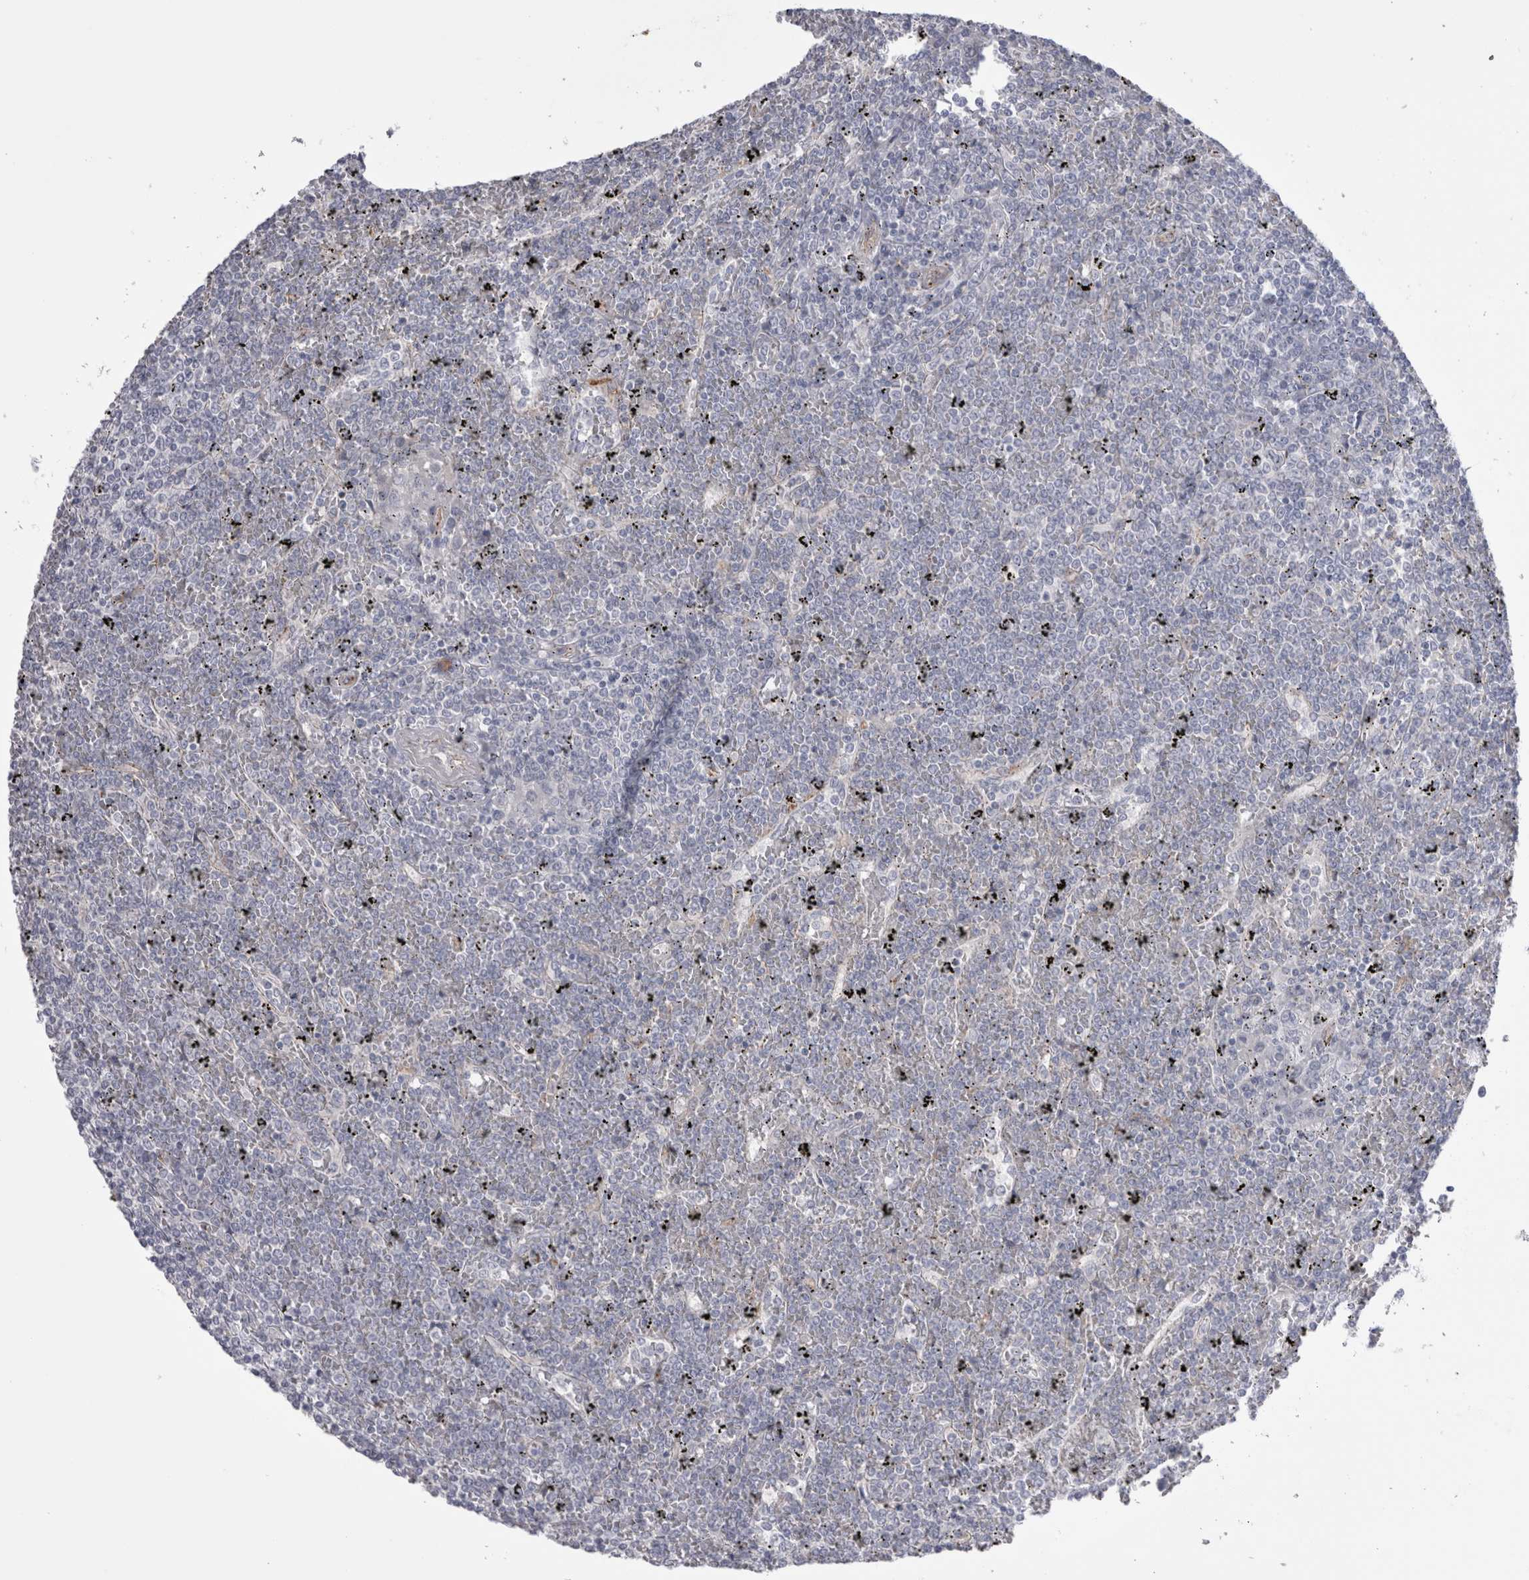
{"staining": {"intensity": "negative", "quantity": "none", "location": "none"}, "tissue": "lymphoma", "cell_type": "Tumor cells", "image_type": "cancer", "snomed": [{"axis": "morphology", "description": "Malignant lymphoma, non-Hodgkin's type, Low grade"}, {"axis": "topography", "description": "Spleen"}], "caption": "Malignant lymphoma, non-Hodgkin's type (low-grade) was stained to show a protein in brown. There is no significant positivity in tumor cells.", "gene": "EPDR1", "patient": {"sex": "female", "age": 19}}